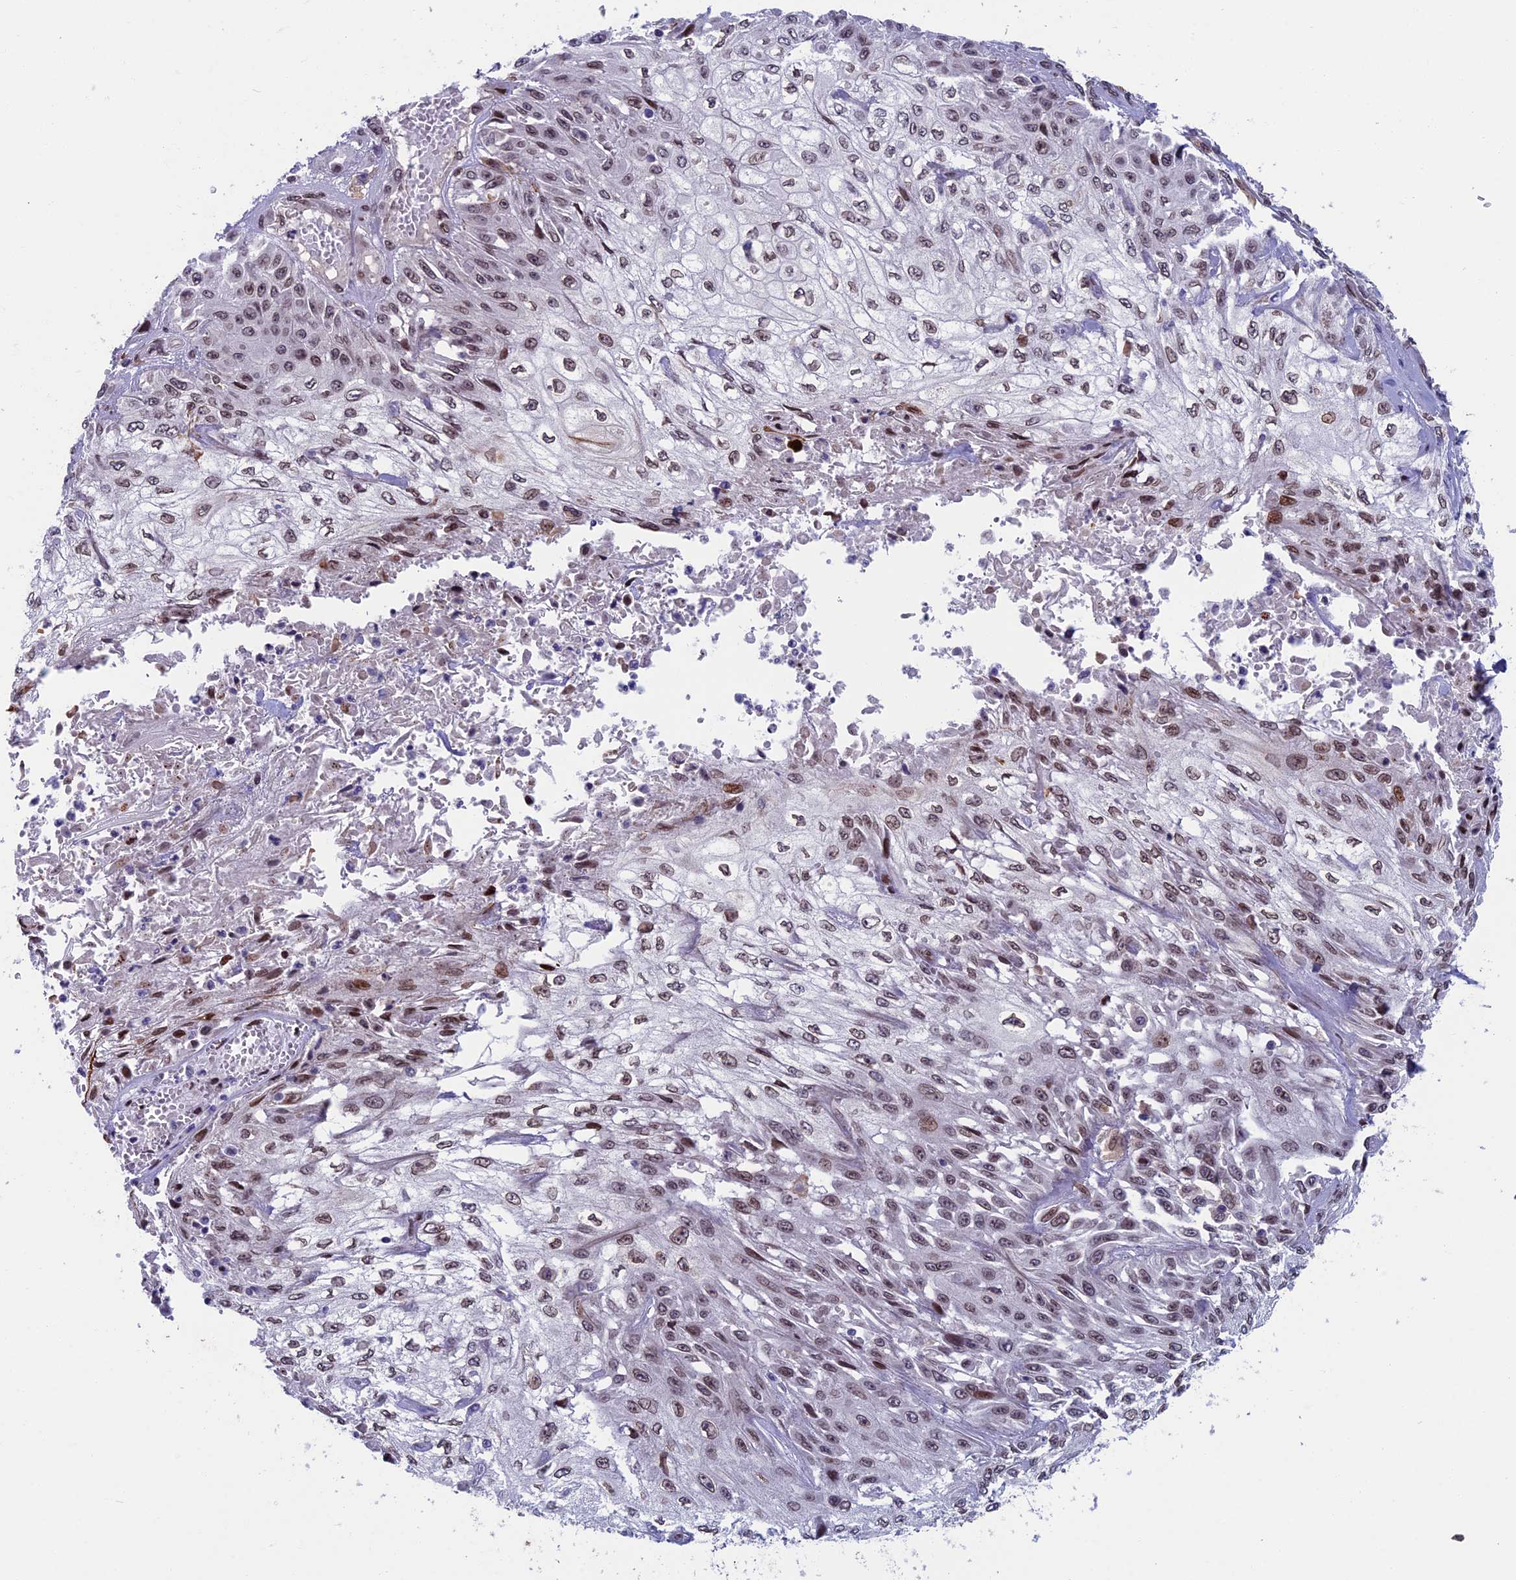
{"staining": {"intensity": "weak", "quantity": "25%-75%", "location": "nuclear"}, "tissue": "skin cancer", "cell_type": "Tumor cells", "image_type": "cancer", "snomed": [{"axis": "morphology", "description": "Squamous cell carcinoma, NOS"}, {"axis": "morphology", "description": "Squamous cell carcinoma, metastatic, NOS"}, {"axis": "topography", "description": "Skin"}, {"axis": "topography", "description": "Lymph node"}], "caption": "IHC staining of skin squamous cell carcinoma, which demonstrates low levels of weak nuclear positivity in approximately 25%-75% of tumor cells indicating weak nuclear protein expression. The staining was performed using DAB (brown) for protein detection and nuclei were counterstained in hematoxylin (blue).", "gene": "GPSM1", "patient": {"sex": "male", "age": 75}}